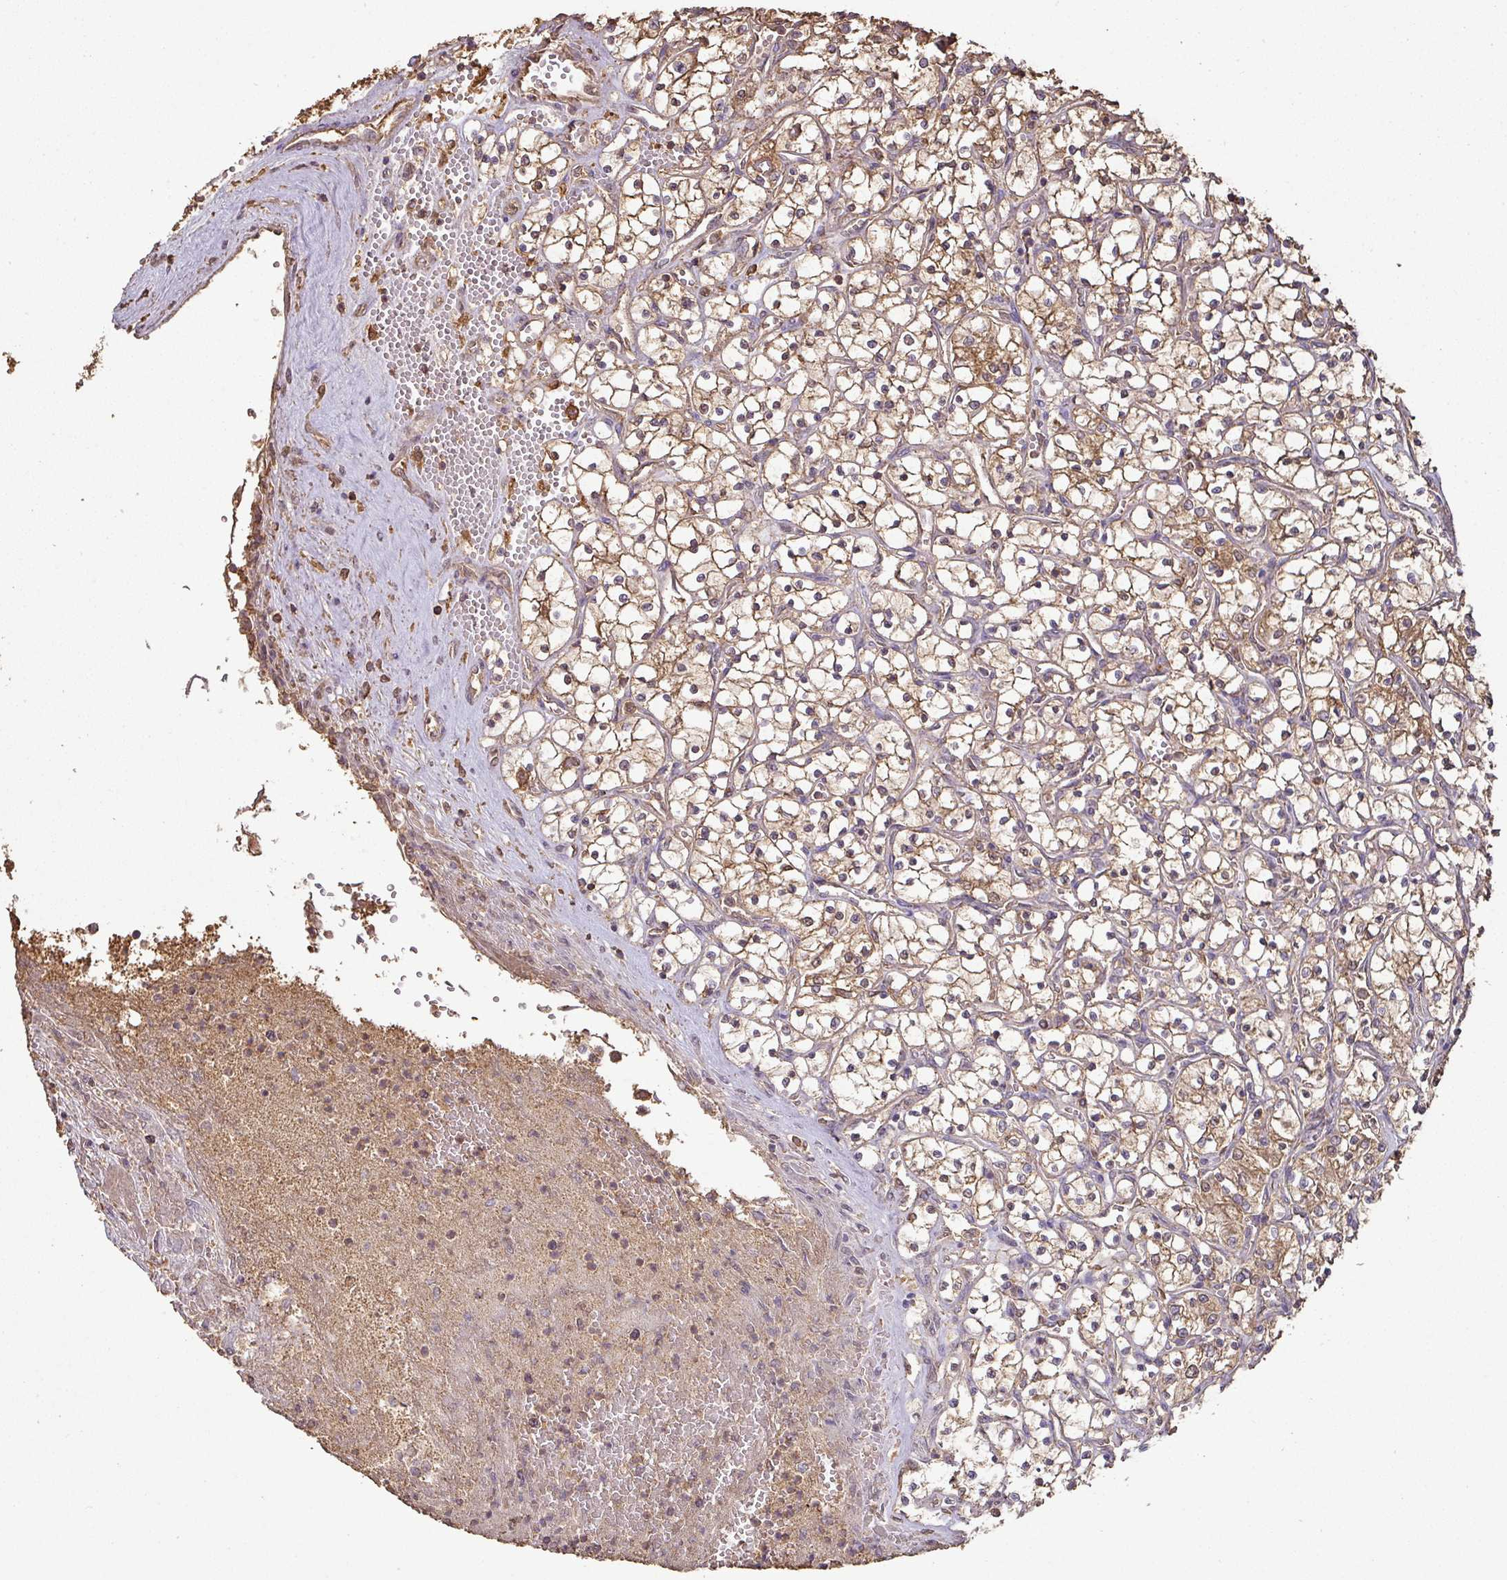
{"staining": {"intensity": "moderate", "quantity": ">75%", "location": "cytoplasmic/membranous"}, "tissue": "renal cancer", "cell_type": "Tumor cells", "image_type": "cancer", "snomed": [{"axis": "morphology", "description": "Adenocarcinoma, NOS"}, {"axis": "topography", "description": "Kidney"}], "caption": "Renal cancer (adenocarcinoma) was stained to show a protein in brown. There is medium levels of moderate cytoplasmic/membranous positivity in about >75% of tumor cells. Ihc stains the protein in brown and the nuclei are stained blue.", "gene": "ATAT1", "patient": {"sex": "female", "age": 69}}